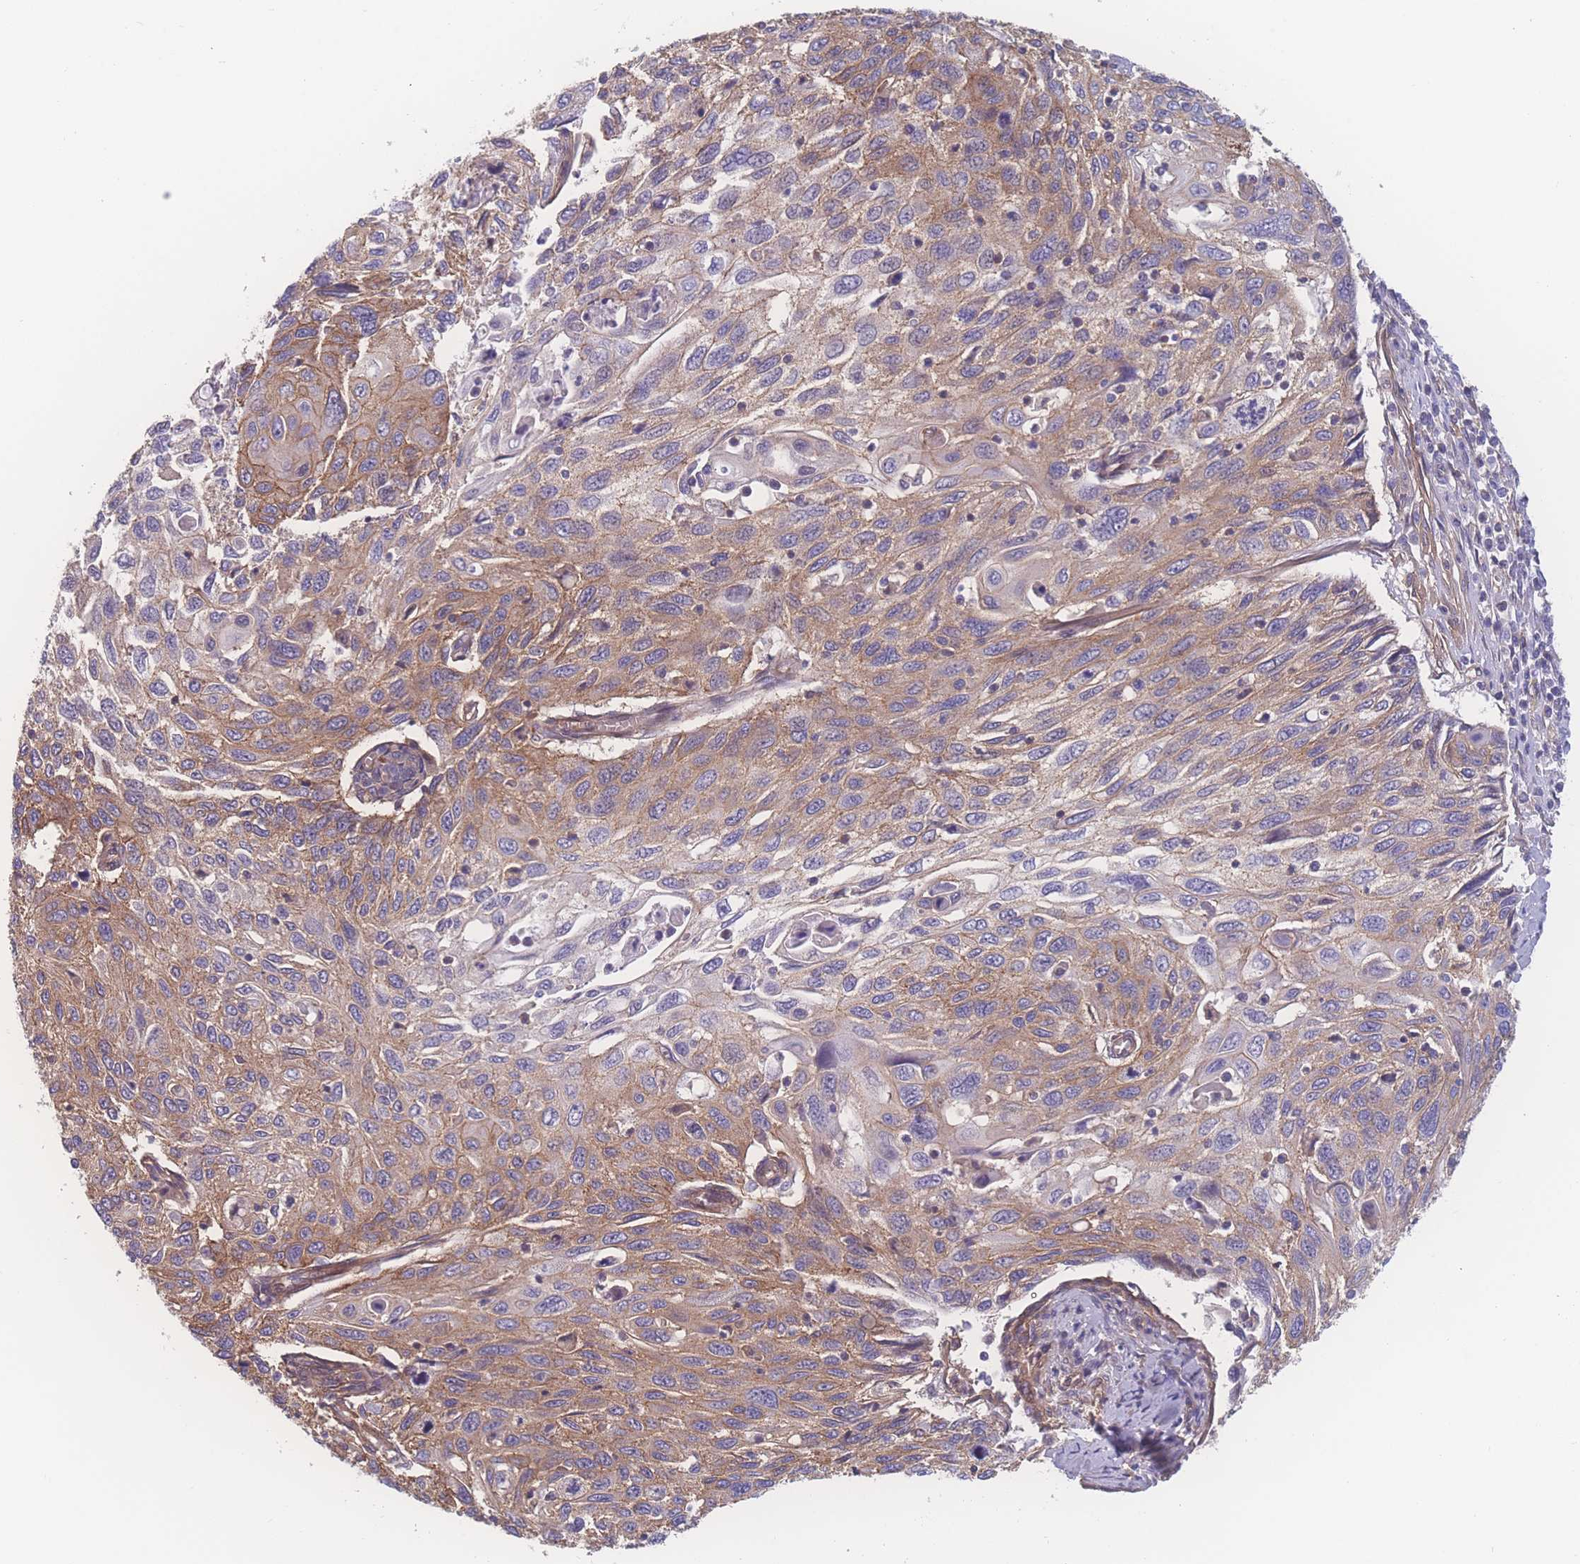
{"staining": {"intensity": "moderate", "quantity": "25%-75%", "location": "cytoplasmic/membranous"}, "tissue": "cervical cancer", "cell_type": "Tumor cells", "image_type": "cancer", "snomed": [{"axis": "morphology", "description": "Squamous cell carcinoma, NOS"}, {"axis": "topography", "description": "Cervix"}], "caption": "The micrograph displays a brown stain indicating the presence of a protein in the cytoplasmic/membranous of tumor cells in squamous cell carcinoma (cervical).", "gene": "CFAP97", "patient": {"sex": "female", "age": 70}}